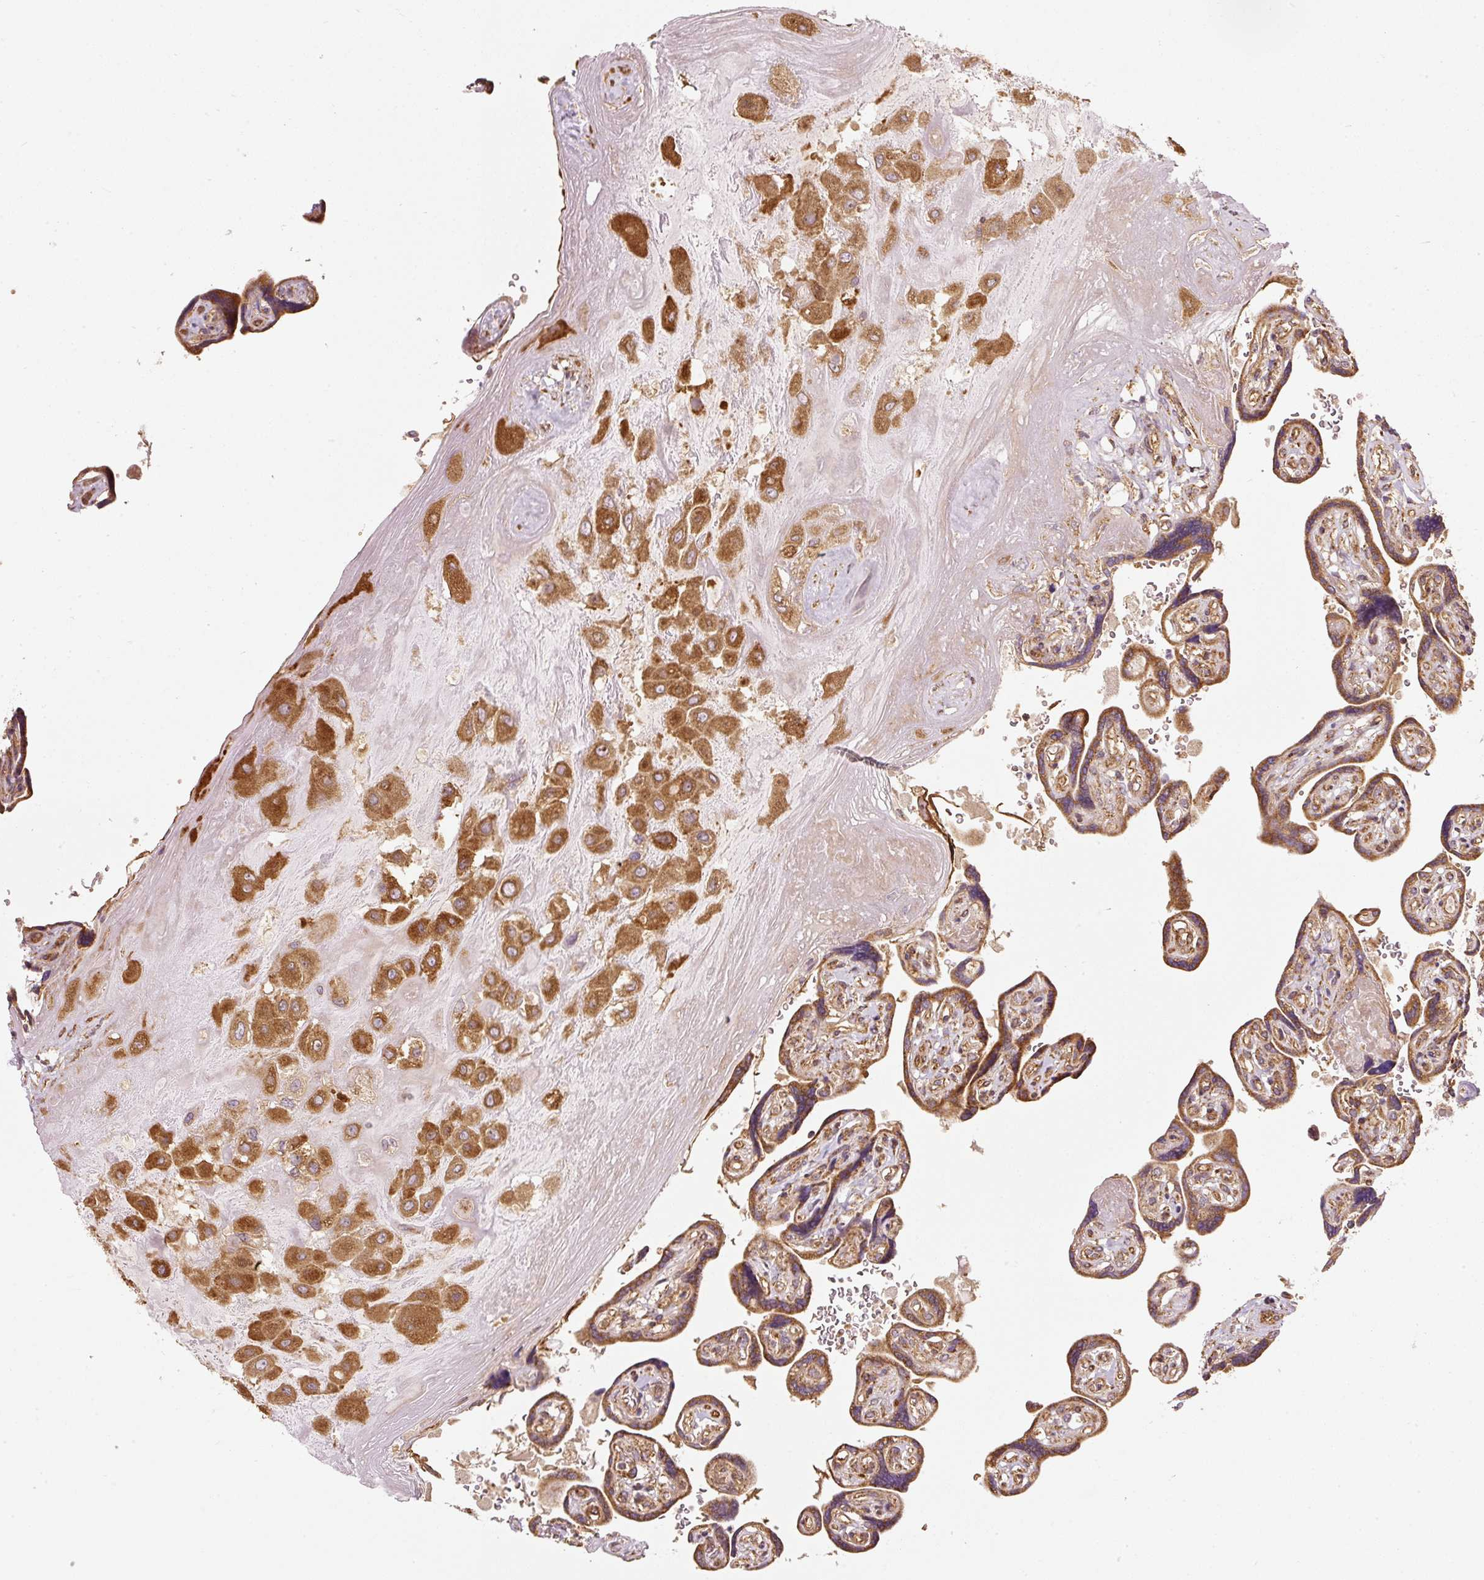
{"staining": {"intensity": "moderate", "quantity": ">75%", "location": "cytoplasmic/membranous"}, "tissue": "placenta", "cell_type": "Trophoblastic cells", "image_type": "normal", "snomed": [{"axis": "morphology", "description": "Normal tissue, NOS"}, {"axis": "topography", "description": "Placenta"}], "caption": "Immunohistochemistry (IHC) staining of unremarkable placenta, which displays medium levels of moderate cytoplasmic/membranous positivity in approximately >75% of trophoblastic cells indicating moderate cytoplasmic/membranous protein expression. The staining was performed using DAB (brown) for protein detection and nuclei were counterstained in hematoxylin (blue).", "gene": "ISCU", "patient": {"sex": "female", "age": 32}}